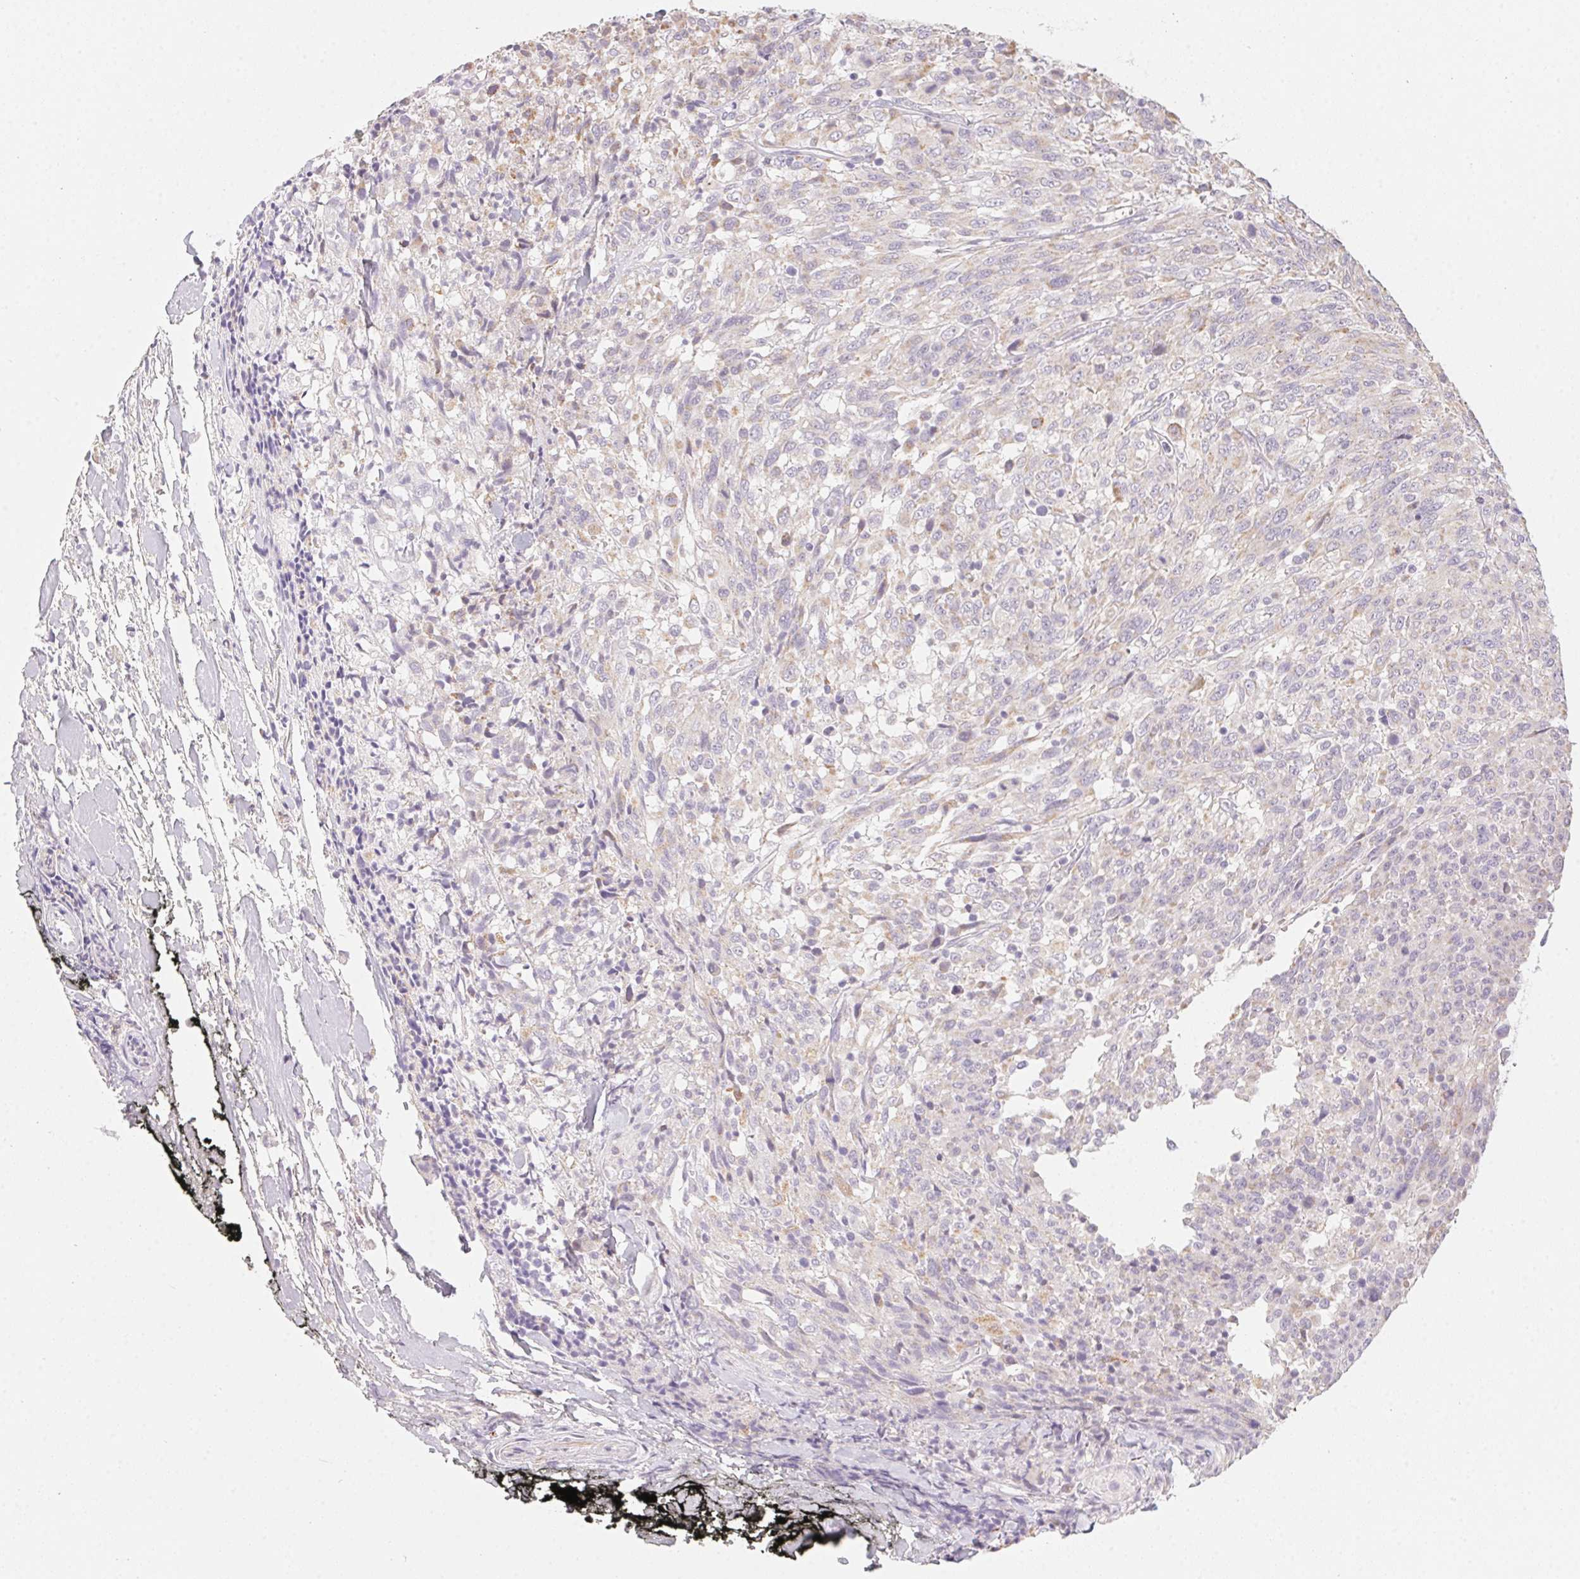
{"staining": {"intensity": "negative", "quantity": "none", "location": "none"}, "tissue": "melanoma", "cell_type": "Tumor cells", "image_type": "cancer", "snomed": [{"axis": "morphology", "description": "Malignant melanoma, NOS"}, {"axis": "topography", "description": "Skin"}], "caption": "The IHC histopathology image has no significant positivity in tumor cells of melanoma tissue.", "gene": "PRPH", "patient": {"sex": "female", "age": 91}}